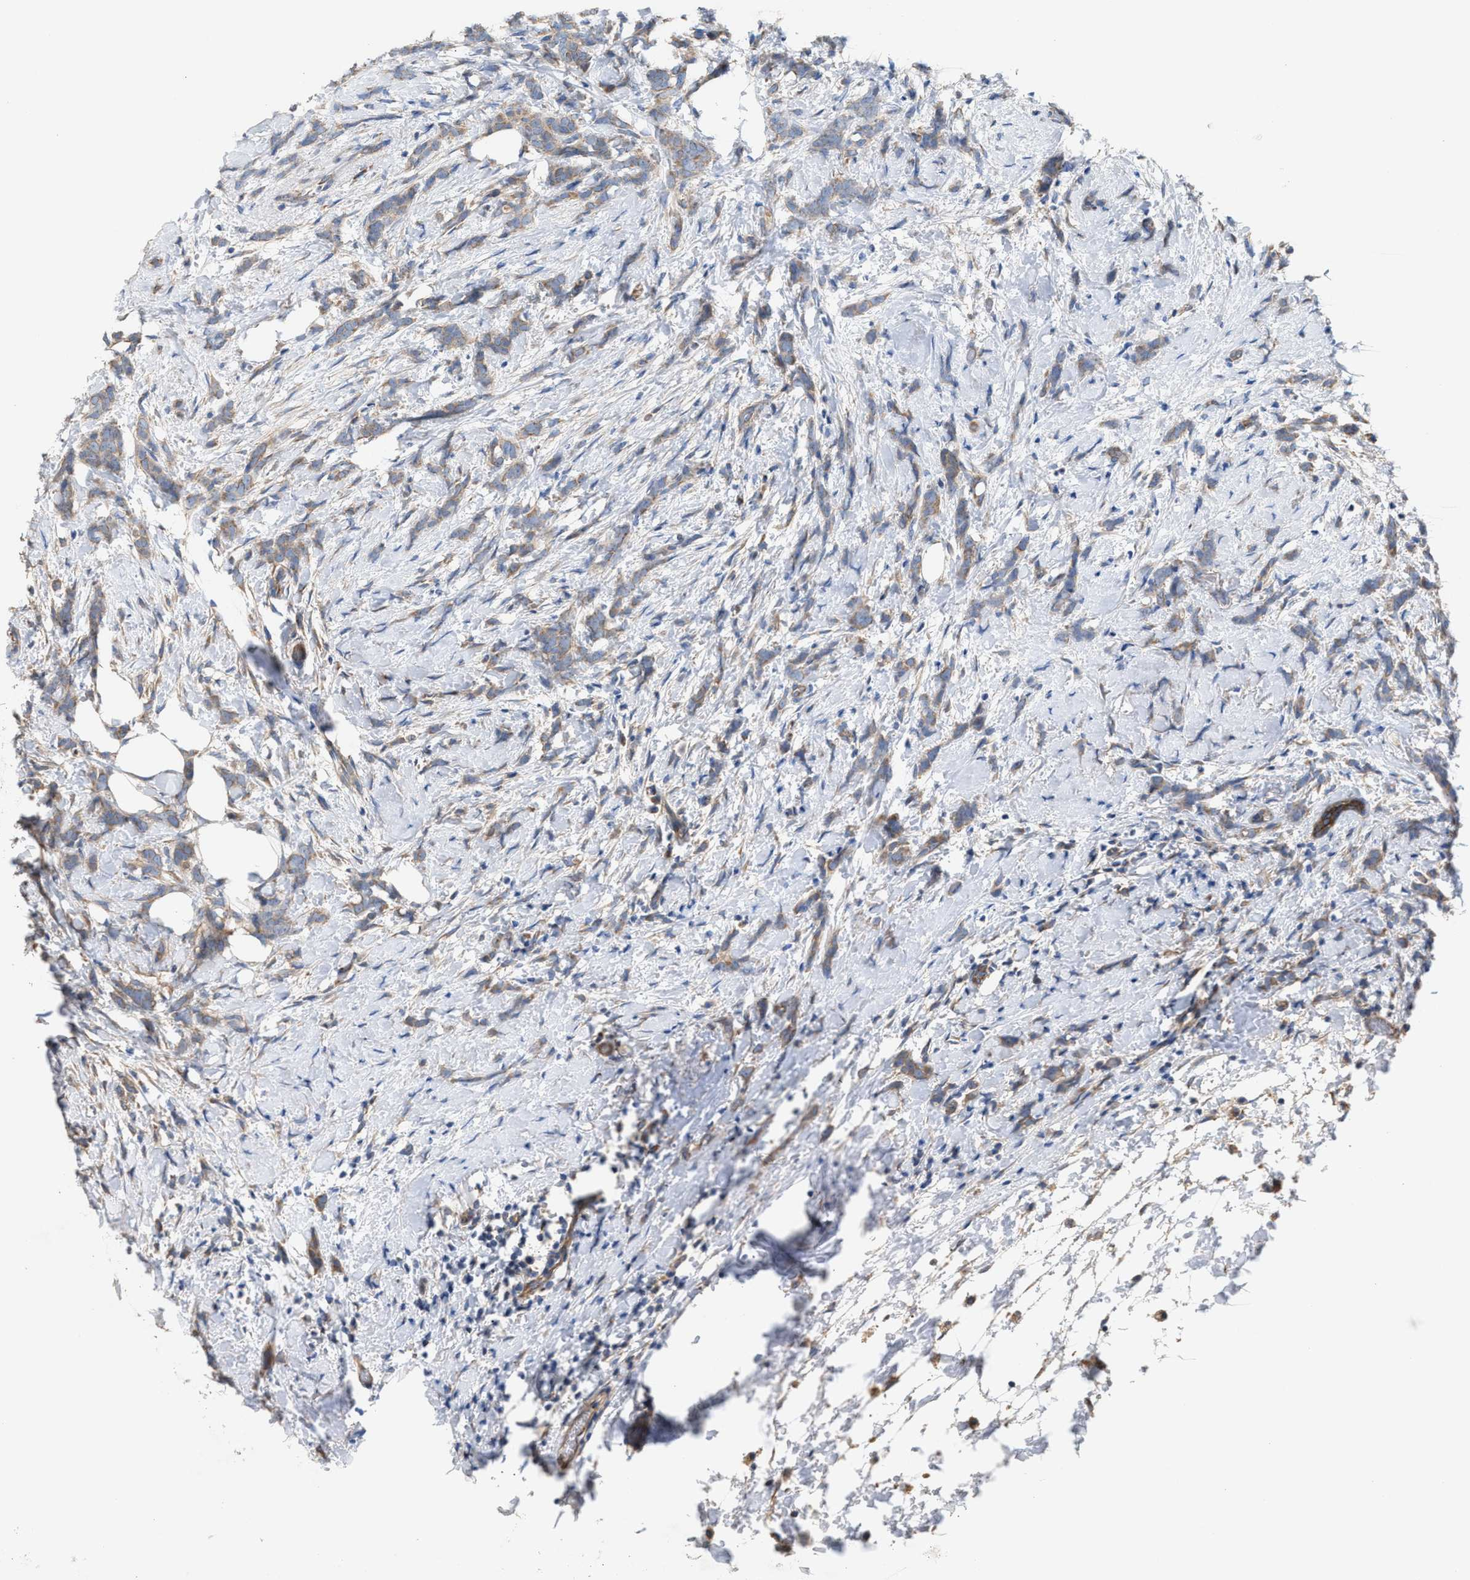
{"staining": {"intensity": "weak", "quantity": ">75%", "location": "cytoplasmic/membranous"}, "tissue": "breast cancer", "cell_type": "Tumor cells", "image_type": "cancer", "snomed": [{"axis": "morphology", "description": "Lobular carcinoma, in situ"}, {"axis": "morphology", "description": "Lobular carcinoma"}, {"axis": "topography", "description": "Breast"}], "caption": "This is an image of IHC staining of breast cancer (lobular carcinoma), which shows weak positivity in the cytoplasmic/membranous of tumor cells.", "gene": "OXSM", "patient": {"sex": "female", "age": 41}}